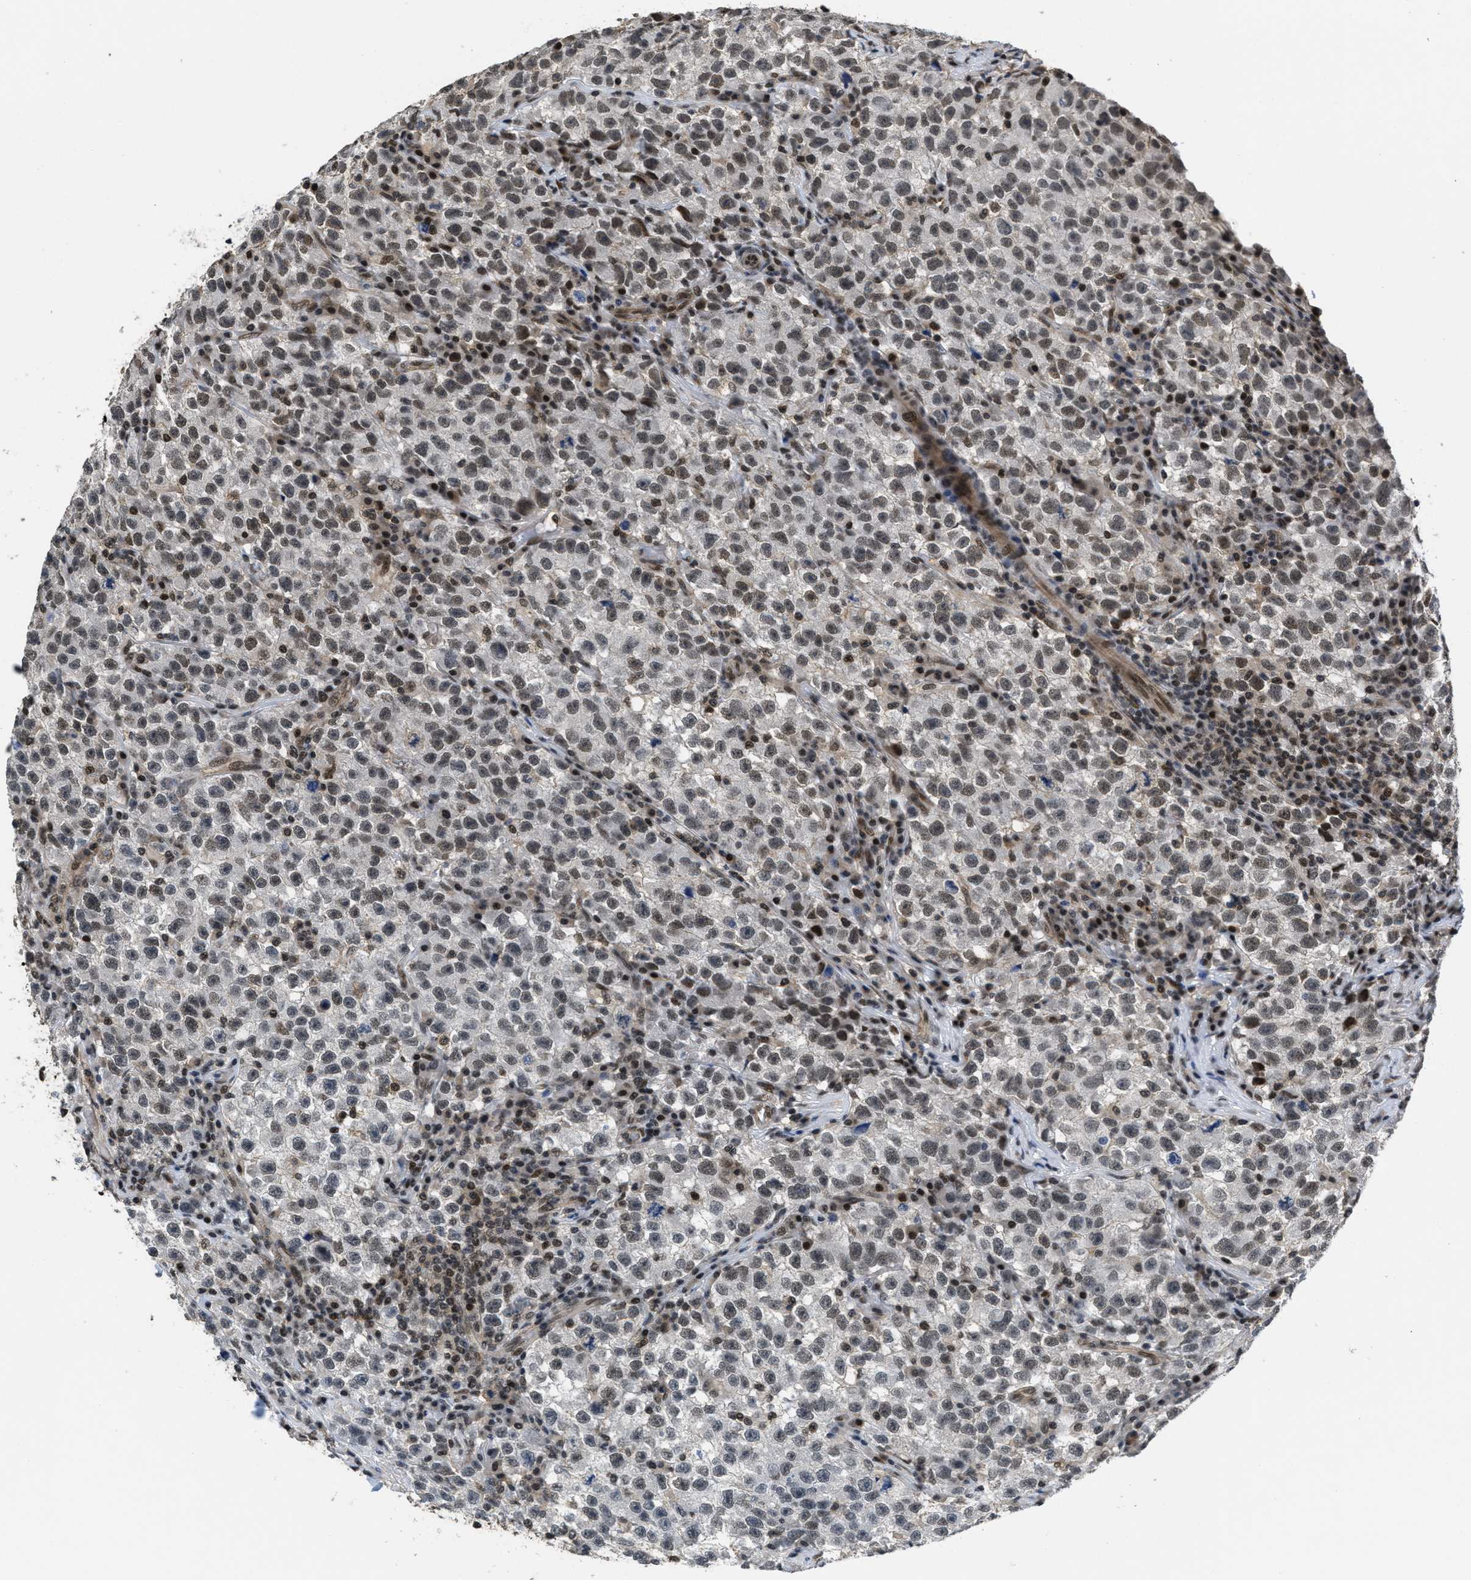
{"staining": {"intensity": "weak", "quantity": ">75%", "location": "cytoplasmic/membranous"}, "tissue": "testis cancer", "cell_type": "Tumor cells", "image_type": "cancer", "snomed": [{"axis": "morphology", "description": "Seminoma, NOS"}, {"axis": "topography", "description": "Testis"}], "caption": "A brown stain shows weak cytoplasmic/membranous staining of a protein in human seminoma (testis) tumor cells.", "gene": "CUL4B", "patient": {"sex": "male", "age": 22}}